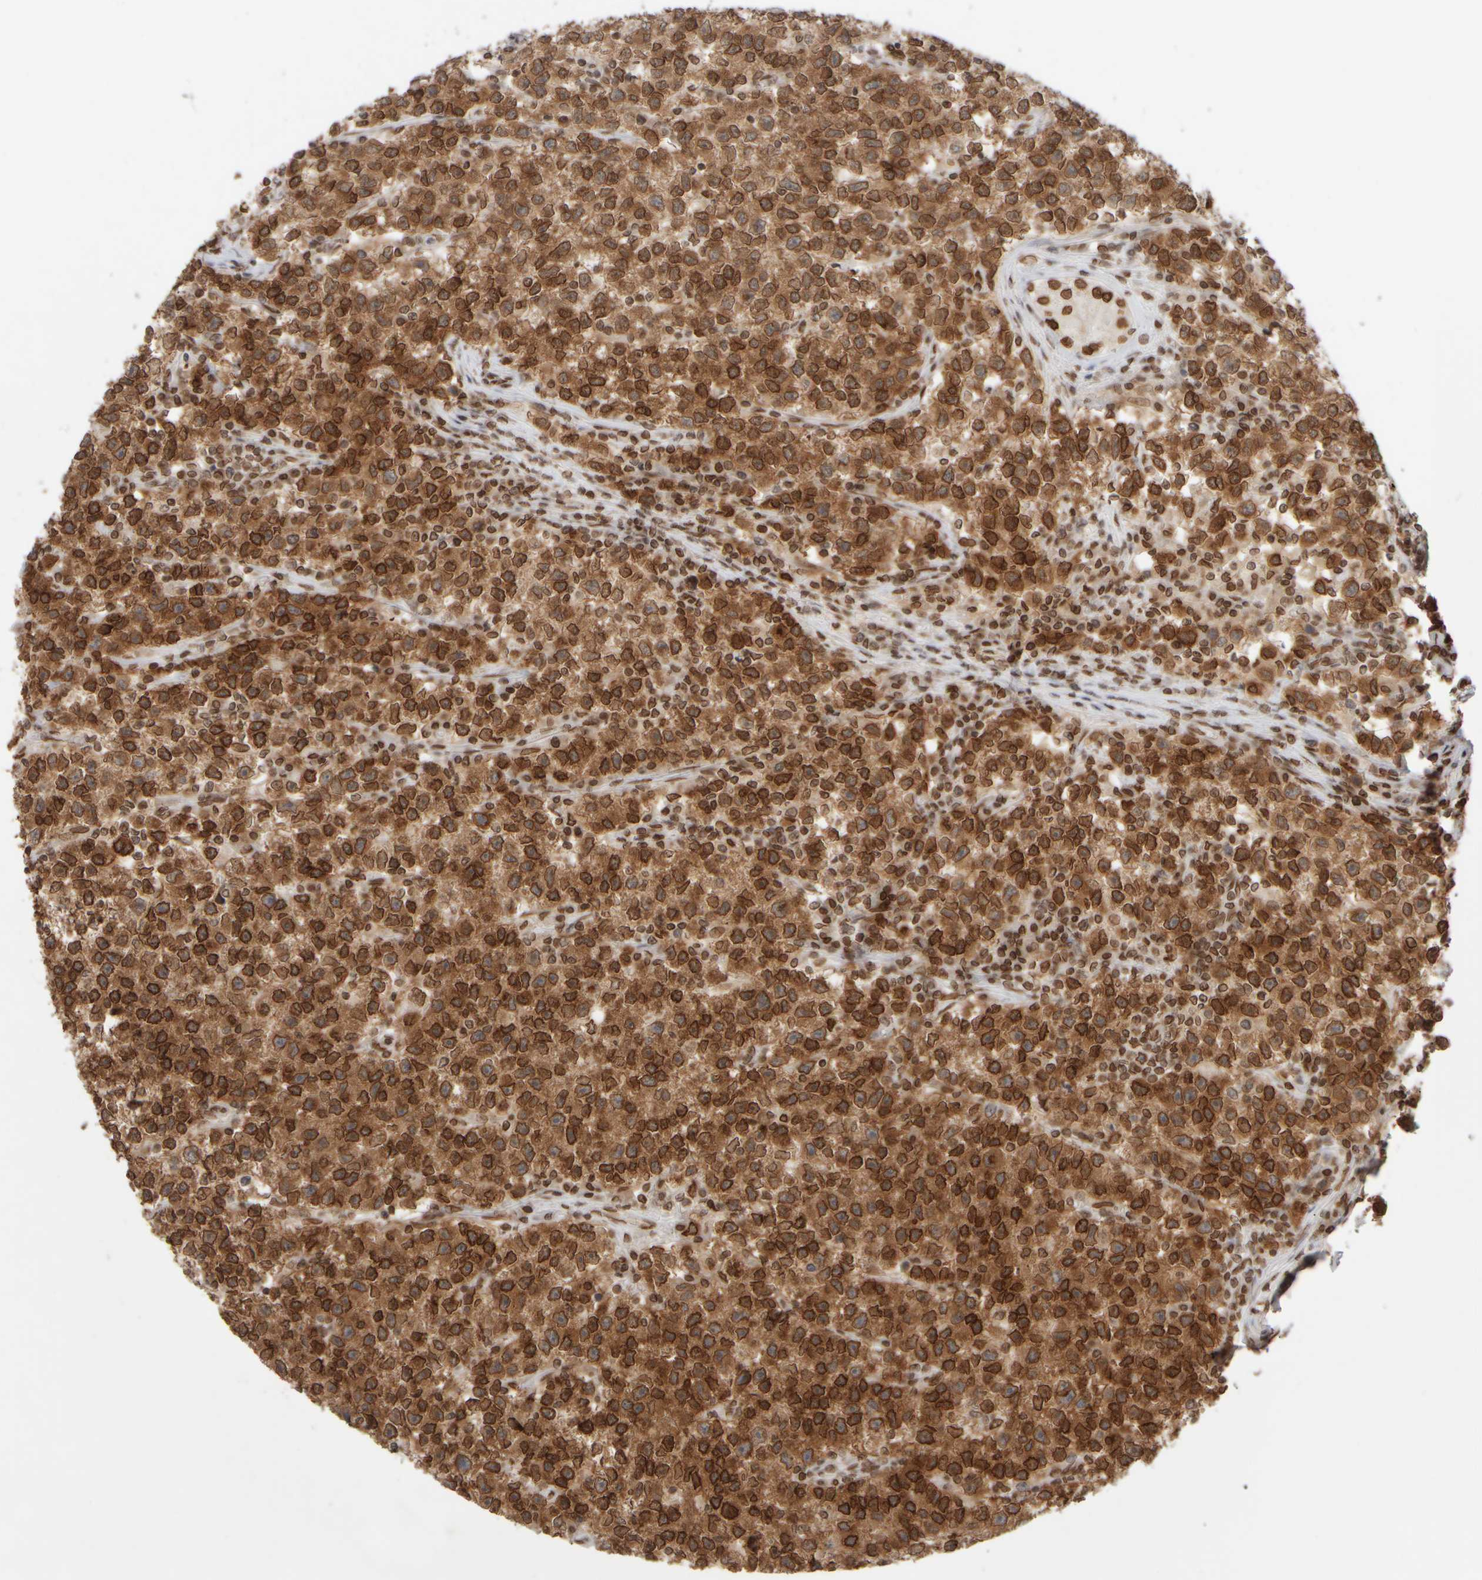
{"staining": {"intensity": "strong", "quantity": ">75%", "location": "cytoplasmic/membranous,nuclear"}, "tissue": "testis cancer", "cell_type": "Tumor cells", "image_type": "cancer", "snomed": [{"axis": "morphology", "description": "Seminoma, NOS"}, {"axis": "topography", "description": "Testis"}], "caption": "Seminoma (testis) tissue shows strong cytoplasmic/membranous and nuclear staining in about >75% of tumor cells", "gene": "ZC3HC1", "patient": {"sex": "male", "age": 22}}